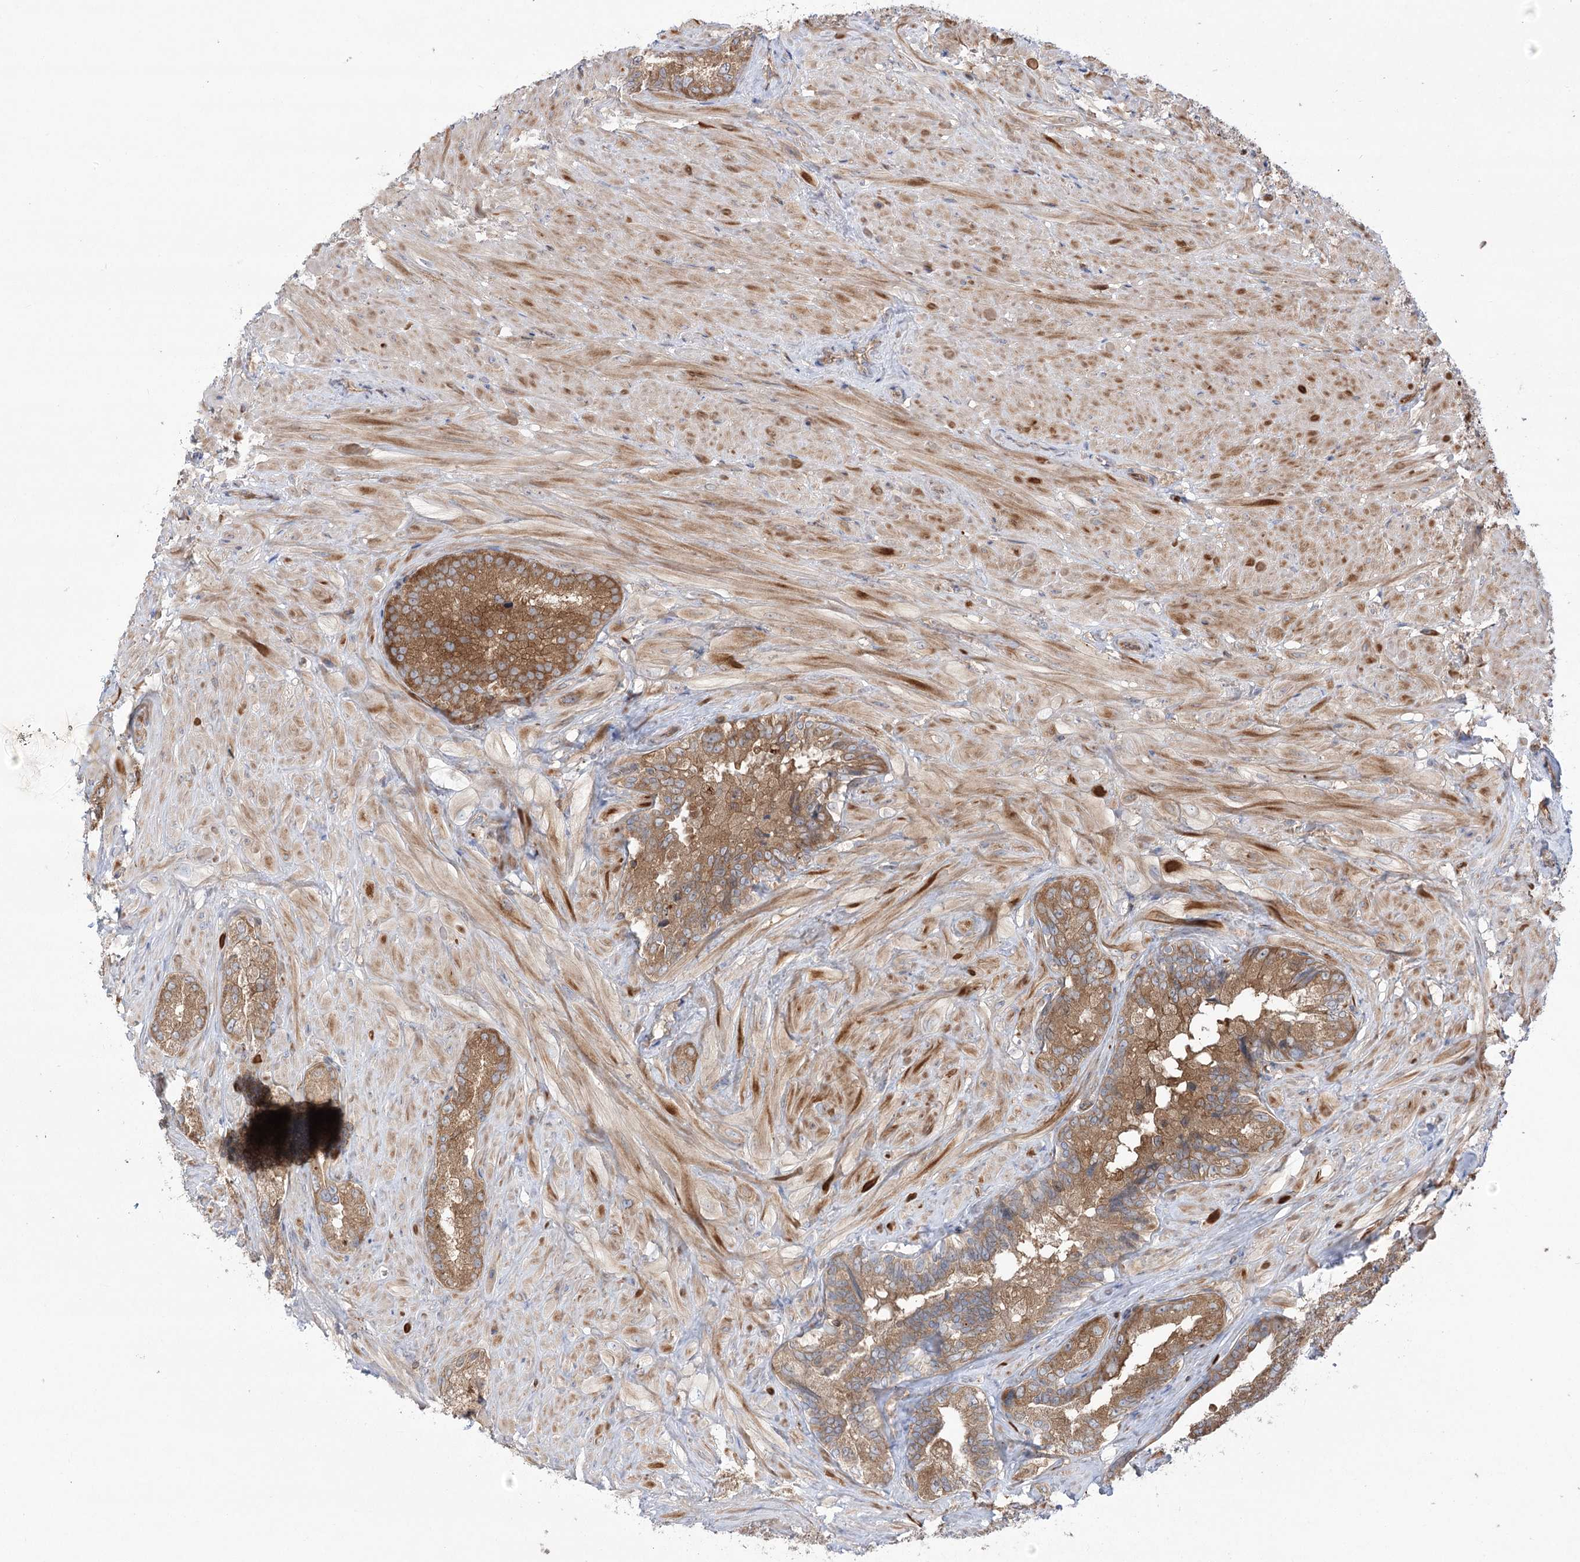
{"staining": {"intensity": "moderate", "quantity": ">75%", "location": "cytoplasmic/membranous"}, "tissue": "seminal vesicle", "cell_type": "Glandular cells", "image_type": "normal", "snomed": [{"axis": "morphology", "description": "Normal tissue, NOS"}, {"axis": "topography", "description": "Seminal veicle"}, {"axis": "topography", "description": "Peripheral nerve tissue"}], "caption": "The image reveals immunohistochemical staining of unremarkable seminal vesicle. There is moderate cytoplasmic/membranous positivity is seen in approximately >75% of glandular cells.", "gene": "VPS37B", "patient": {"sex": "male", "age": 67}}